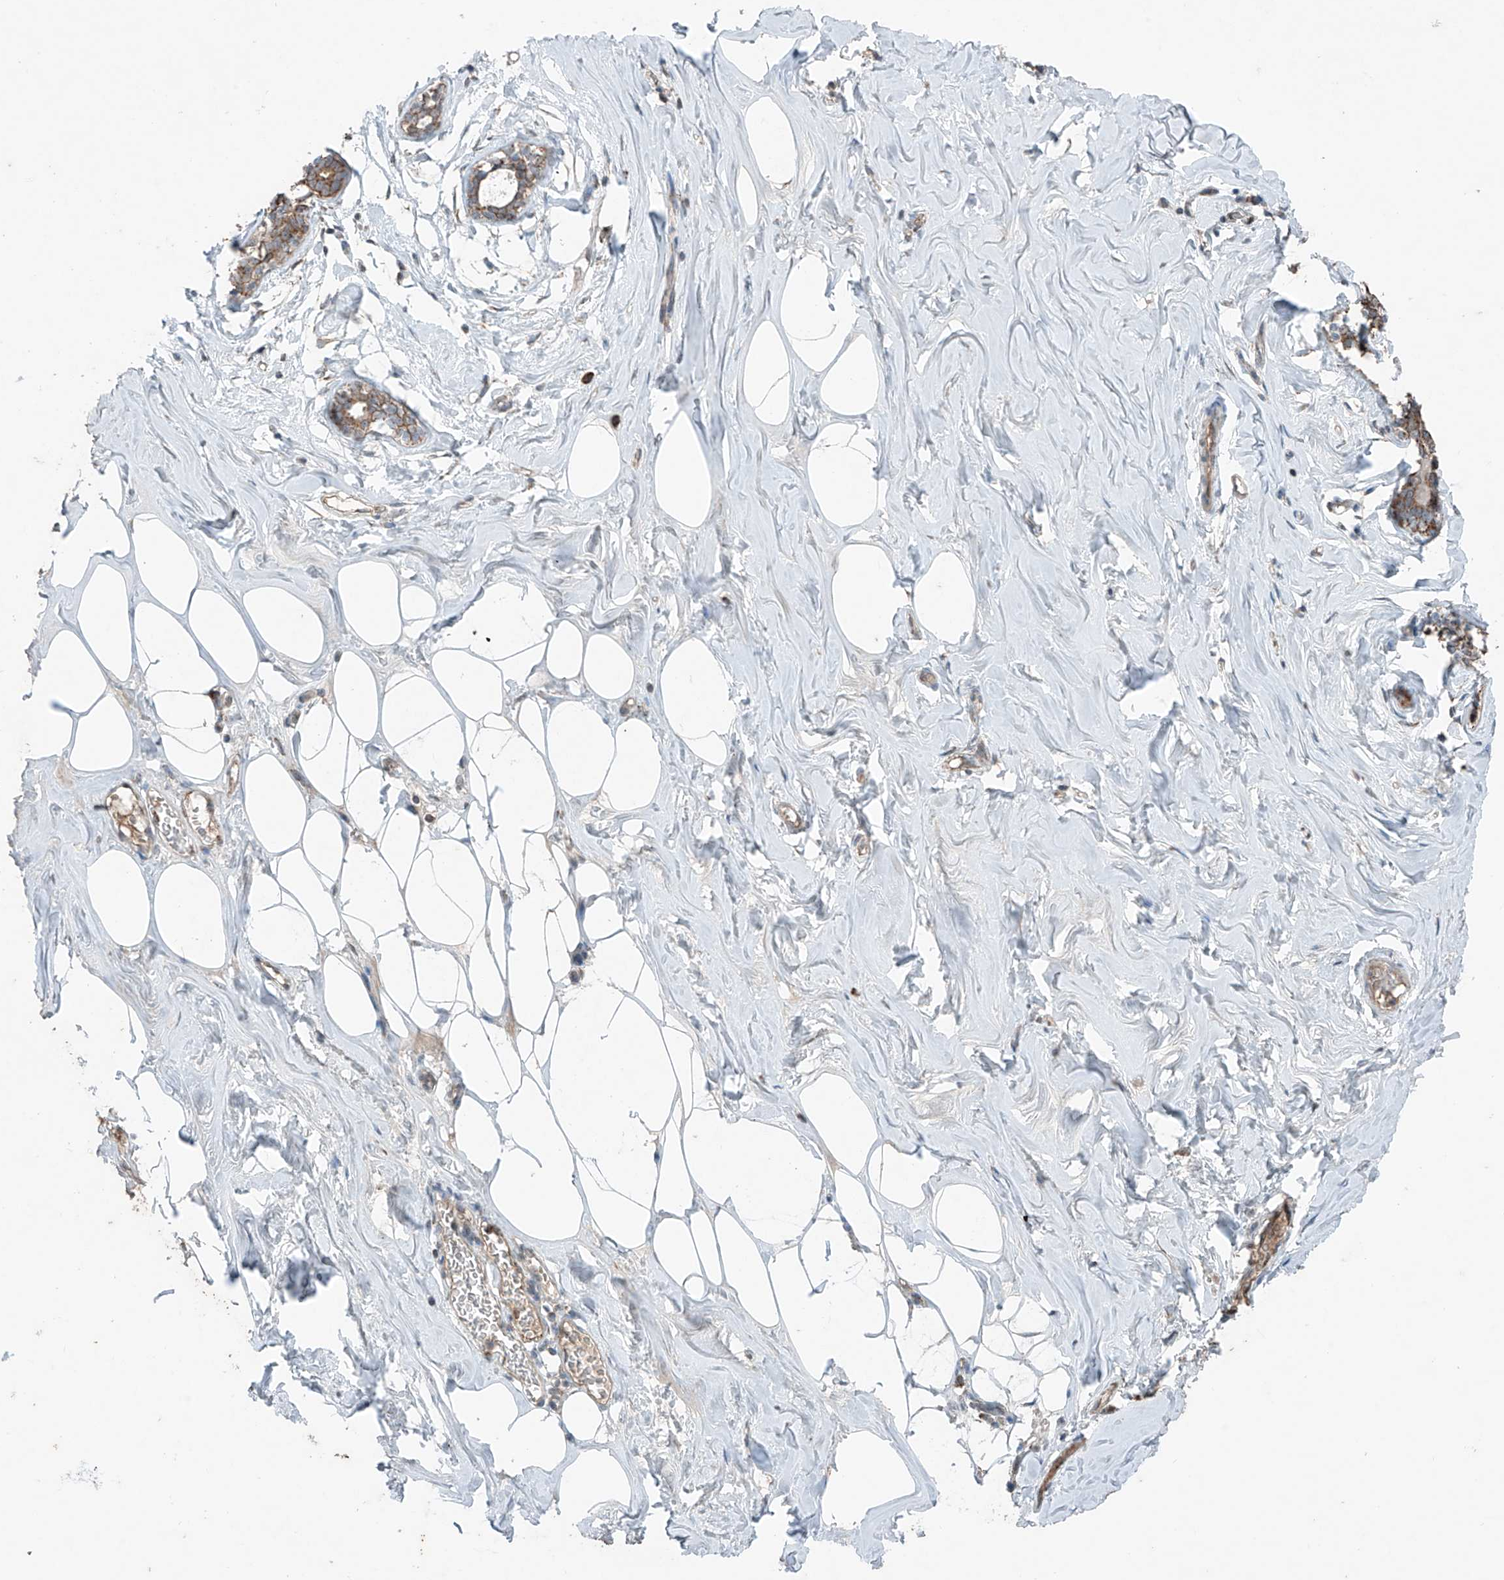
{"staining": {"intensity": "moderate", "quantity": ">75%", "location": "cytoplasmic/membranous"}, "tissue": "adipose tissue", "cell_type": "Adipocytes", "image_type": "normal", "snomed": [{"axis": "morphology", "description": "Normal tissue, NOS"}, {"axis": "morphology", "description": "Fibrosis, NOS"}, {"axis": "topography", "description": "Breast"}, {"axis": "topography", "description": "Adipose tissue"}], "caption": "Moderate cytoplasmic/membranous positivity for a protein is appreciated in approximately >75% of adipocytes of normal adipose tissue using immunohistochemistry.", "gene": "SAMD3", "patient": {"sex": "female", "age": 39}}